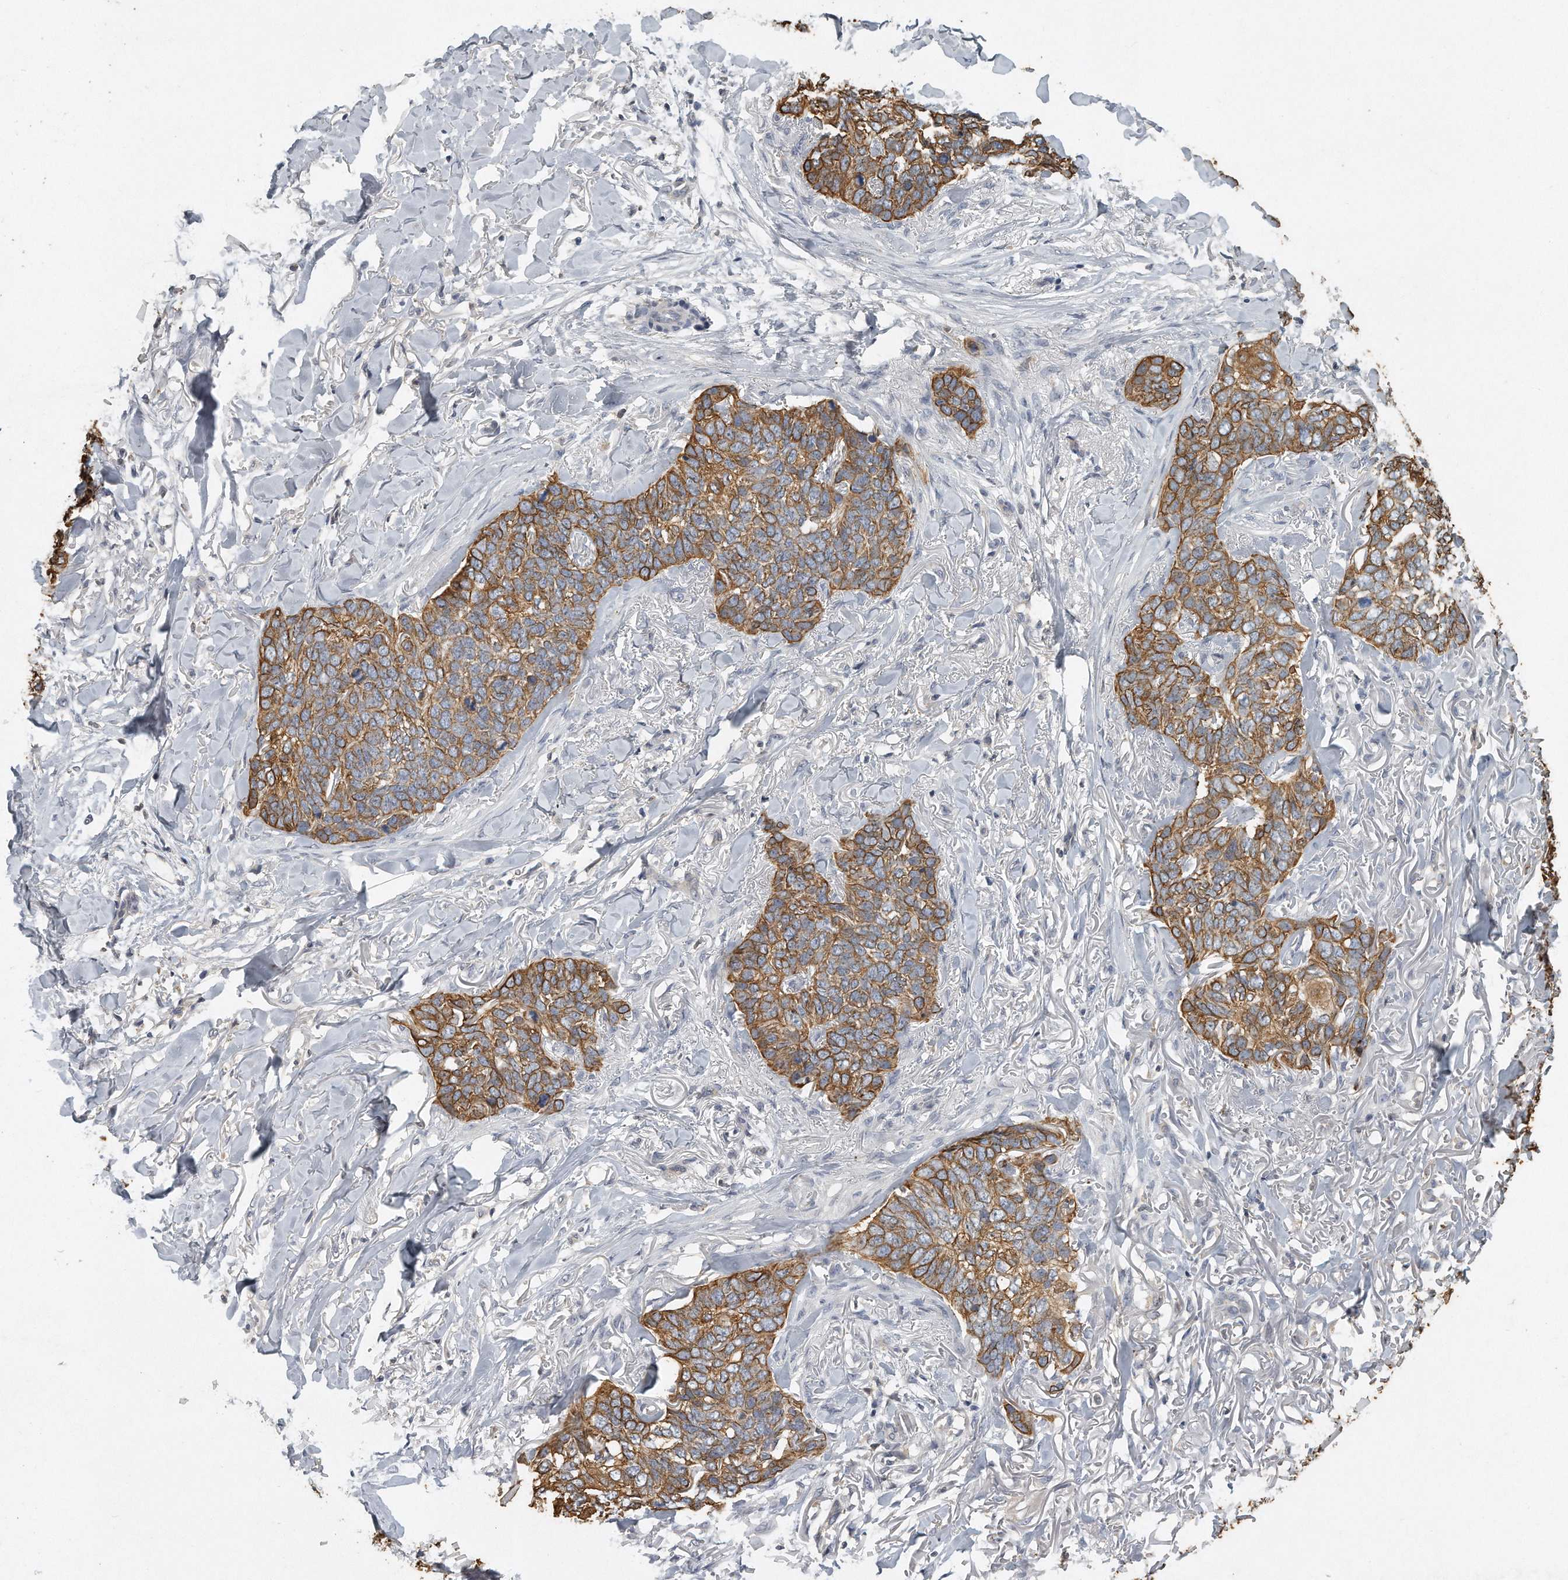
{"staining": {"intensity": "moderate", "quantity": ">75%", "location": "cytoplasmic/membranous"}, "tissue": "skin cancer", "cell_type": "Tumor cells", "image_type": "cancer", "snomed": [{"axis": "morphology", "description": "Normal tissue, NOS"}, {"axis": "morphology", "description": "Basal cell carcinoma"}, {"axis": "topography", "description": "Skin"}], "caption": "The micrograph shows a brown stain indicating the presence of a protein in the cytoplasmic/membranous of tumor cells in skin cancer. The protein of interest is stained brown, and the nuclei are stained in blue (DAB IHC with brightfield microscopy, high magnification).", "gene": "CAMK1", "patient": {"sex": "male", "age": 77}}